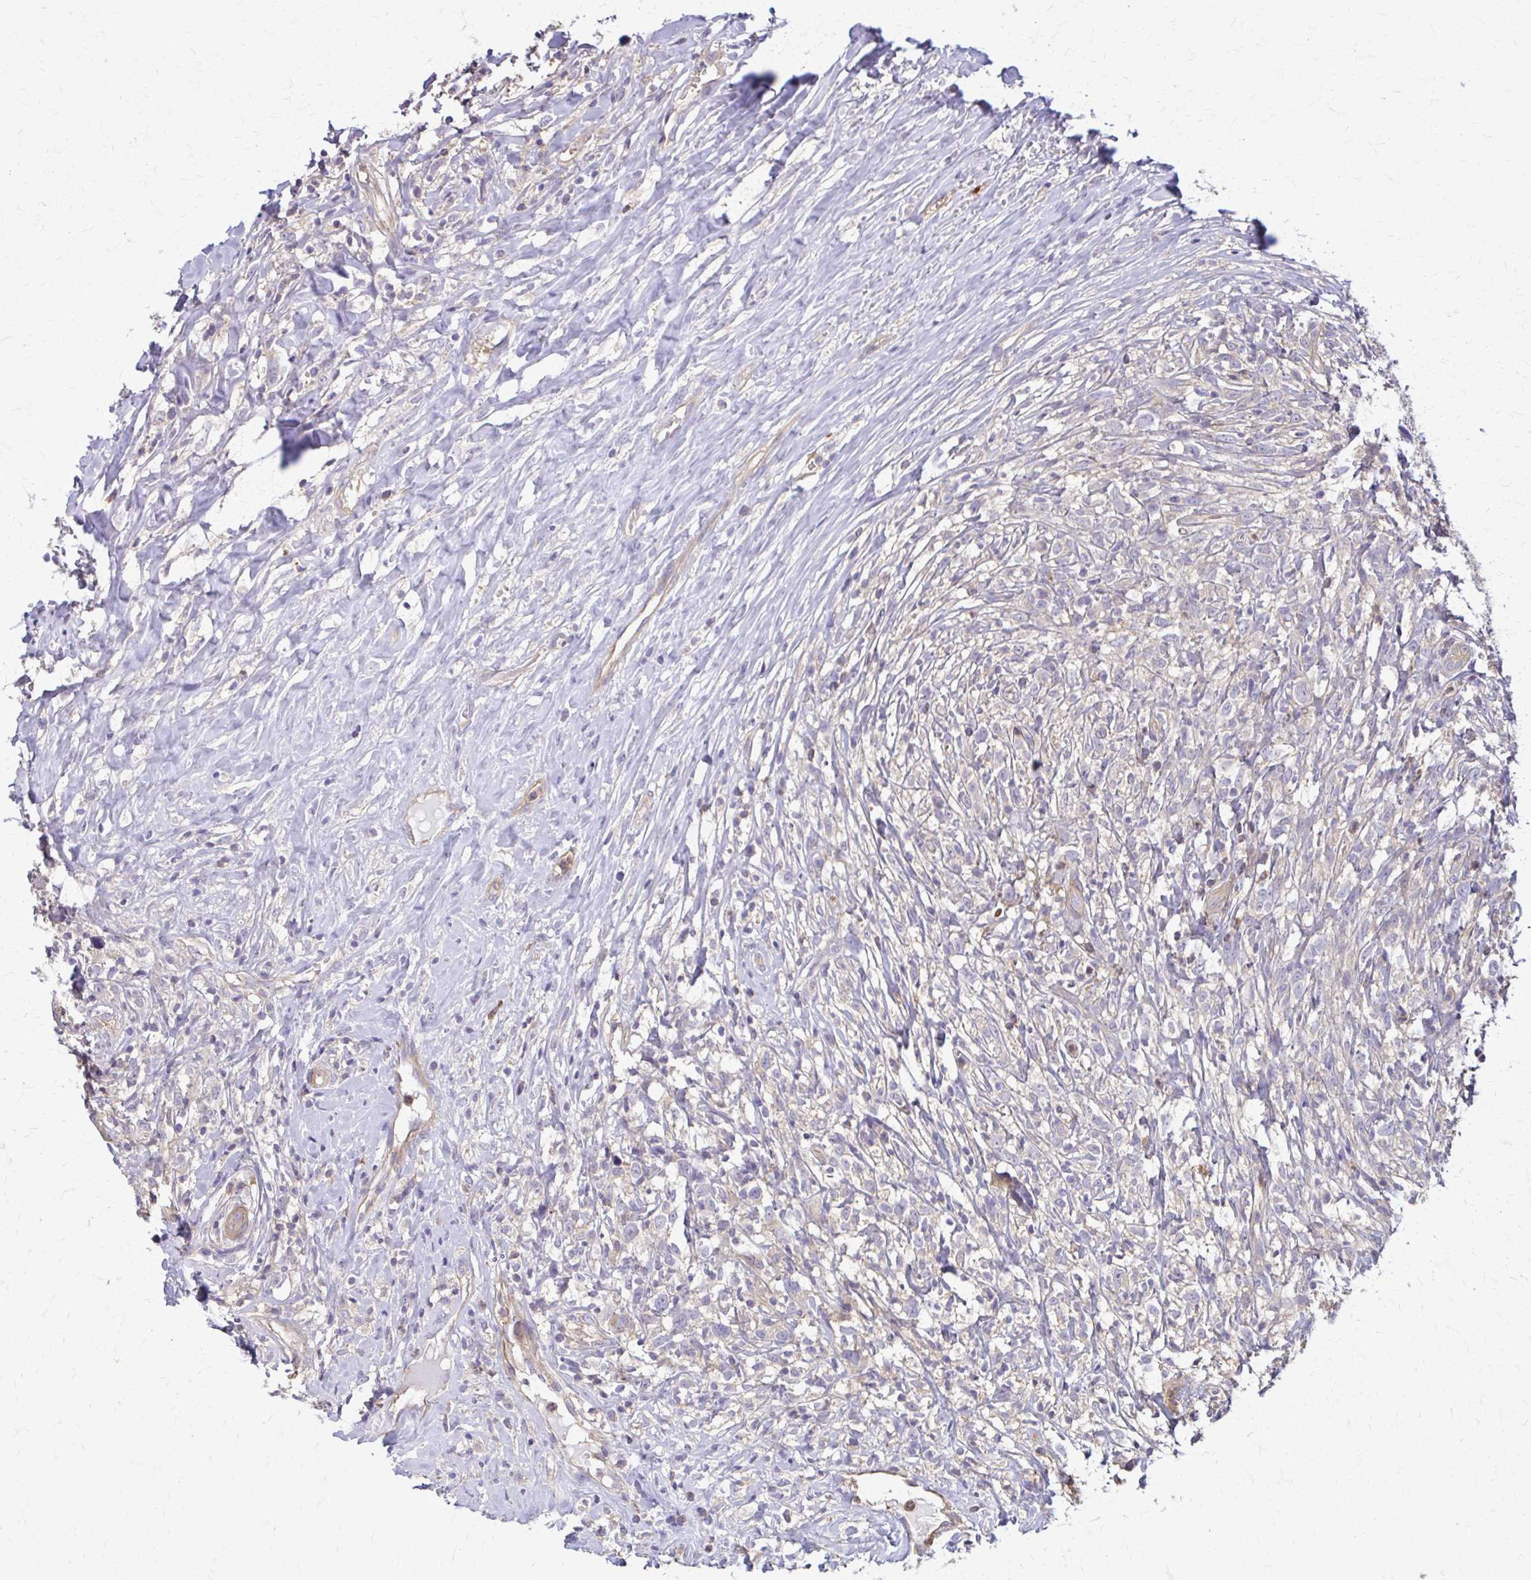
{"staining": {"intensity": "negative", "quantity": "none", "location": "none"}, "tissue": "lymphoma", "cell_type": "Tumor cells", "image_type": "cancer", "snomed": [{"axis": "morphology", "description": "Hodgkin's disease, NOS"}, {"axis": "topography", "description": "No Tissue"}], "caption": "Tumor cells show no significant protein staining in Hodgkin's disease. Nuclei are stained in blue.", "gene": "DSP", "patient": {"sex": "female", "age": 21}}